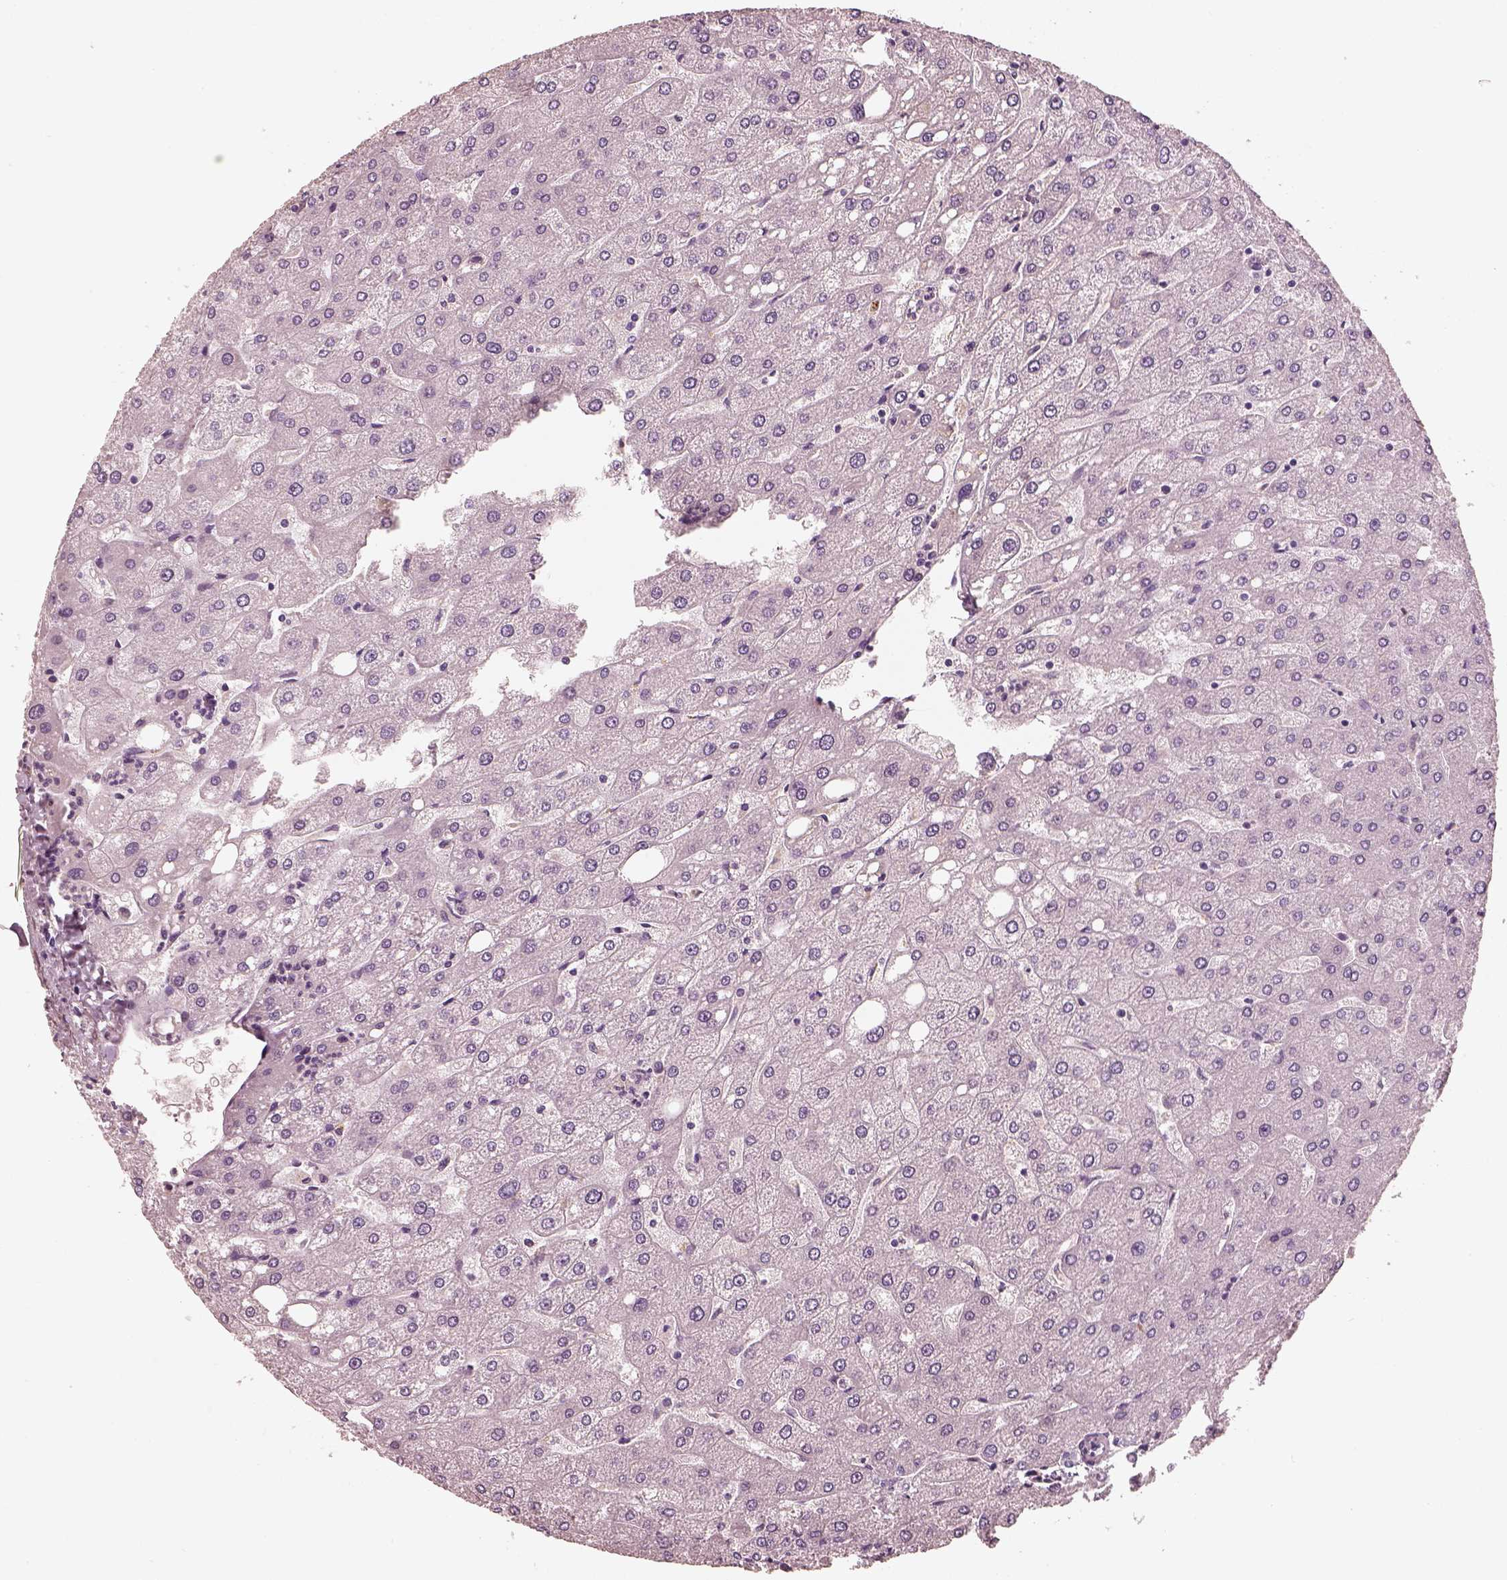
{"staining": {"intensity": "negative", "quantity": "none", "location": "none"}, "tissue": "liver", "cell_type": "Cholangiocytes", "image_type": "normal", "snomed": [{"axis": "morphology", "description": "Normal tissue, NOS"}, {"axis": "topography", "description": "Liver"}], "caption": "IHC photomicrograph of benign liver stained for a protein (brown), which shows no staining in cholangiocytes.", "gene": "RS1", "patient": {"sex": "male", "age": 67}}